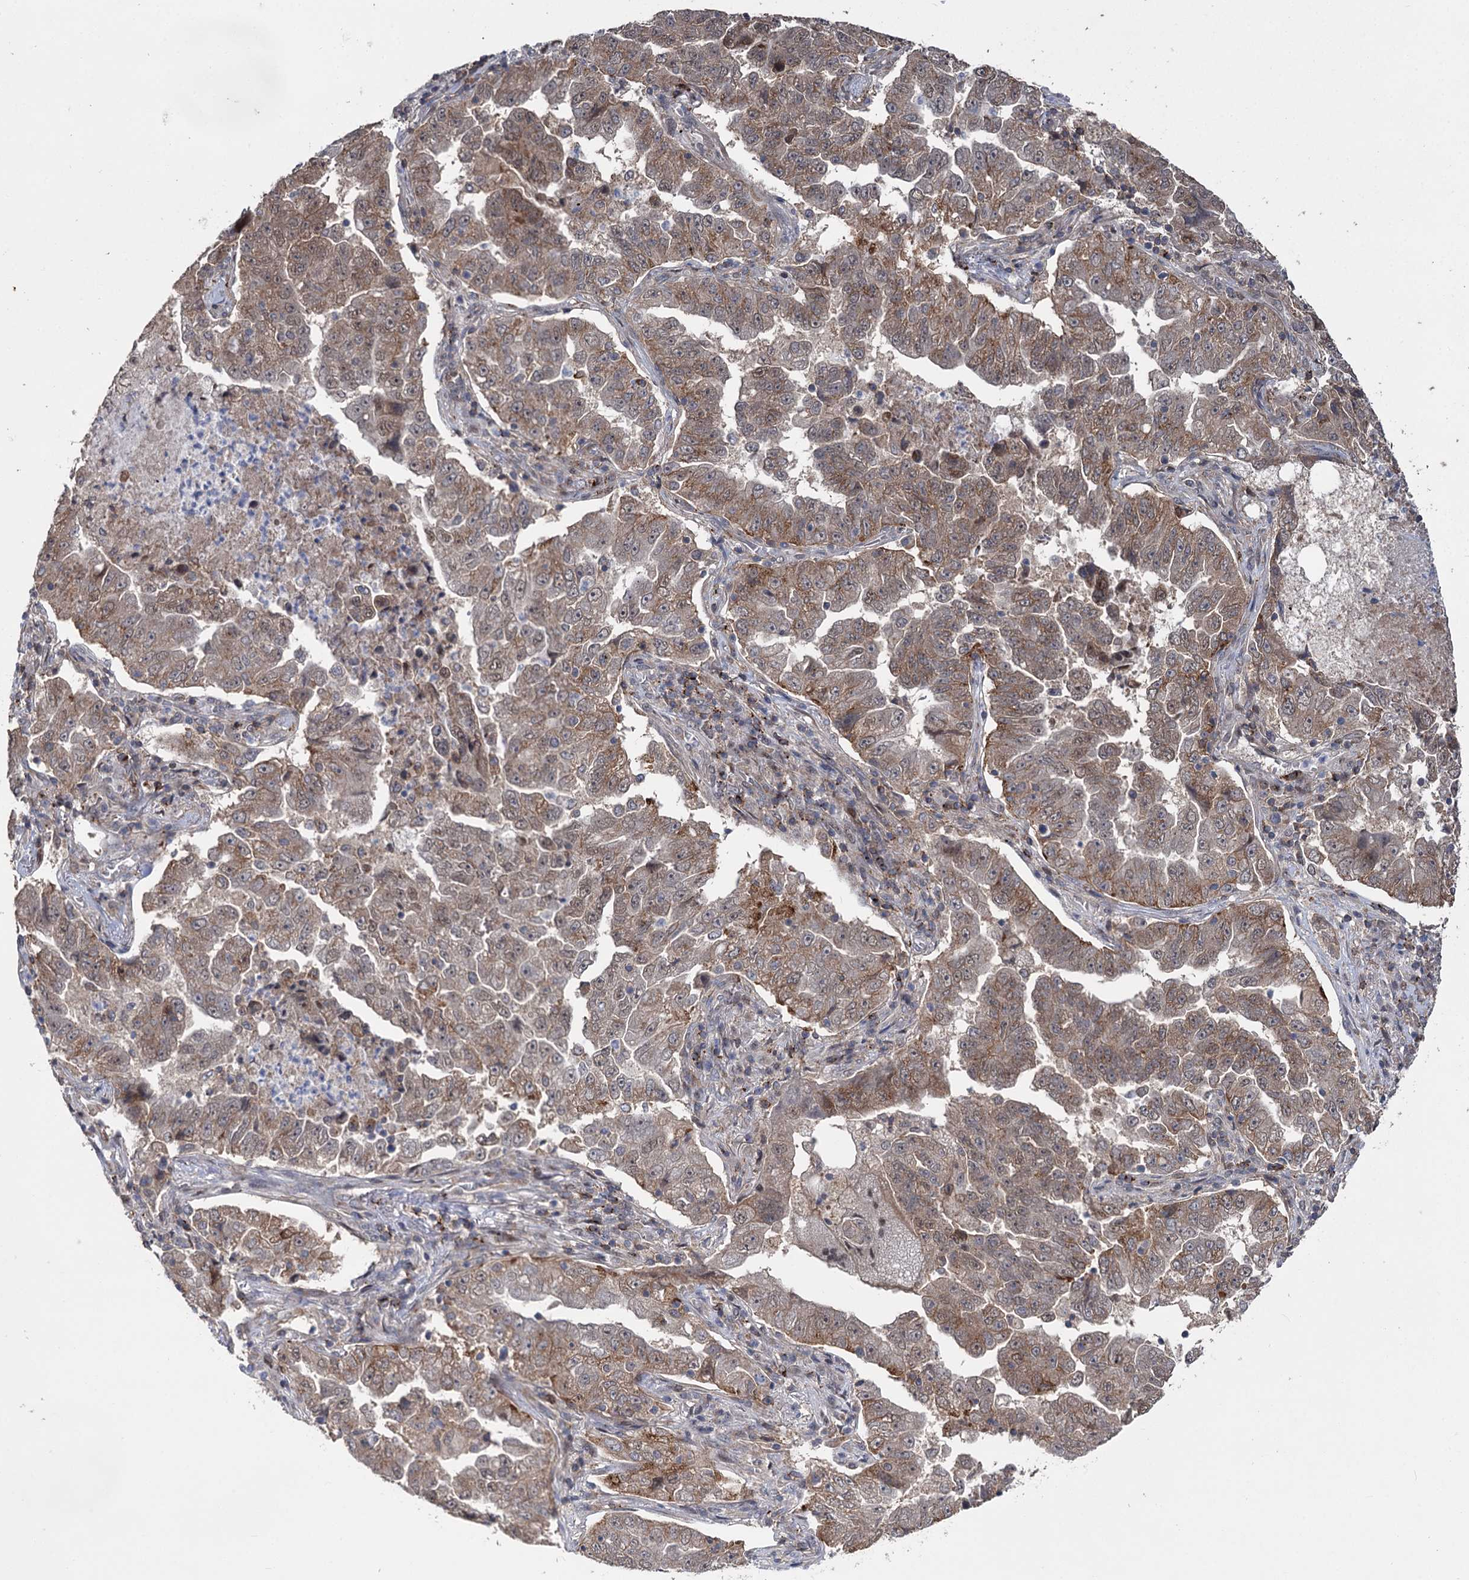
{"staining": {"intensity": "moderate", "quantity": ">75%", "location": "cytoplasmic/membranous,nuclear"}, "tissue": "lung cancer", "cell_type": "Tumor cells", "image_type": "cancer", "snomed": [{"axis": "morphology", "description": "Adenocarcinoma, NOS"}, {"axis": "topography", "description": "Lung"}], "caption": "Immunohistochemistry (IHC) staining of adenocarcinoma (lung), which demonstrates medium levels of moderate cytoplasmic/membranous and nuclear staining in about >75% of tumor cells indicating moderate cytoplasmic/membranous and nuclear protein positivity. The staining was performed using DAB (3,3'-diaminobenzidine) (brown) for protein detection and nuclei were counterstained in hematoxylin (blue).", "gene": "STX6", "patient": {"sex": "female", "age": 51}}